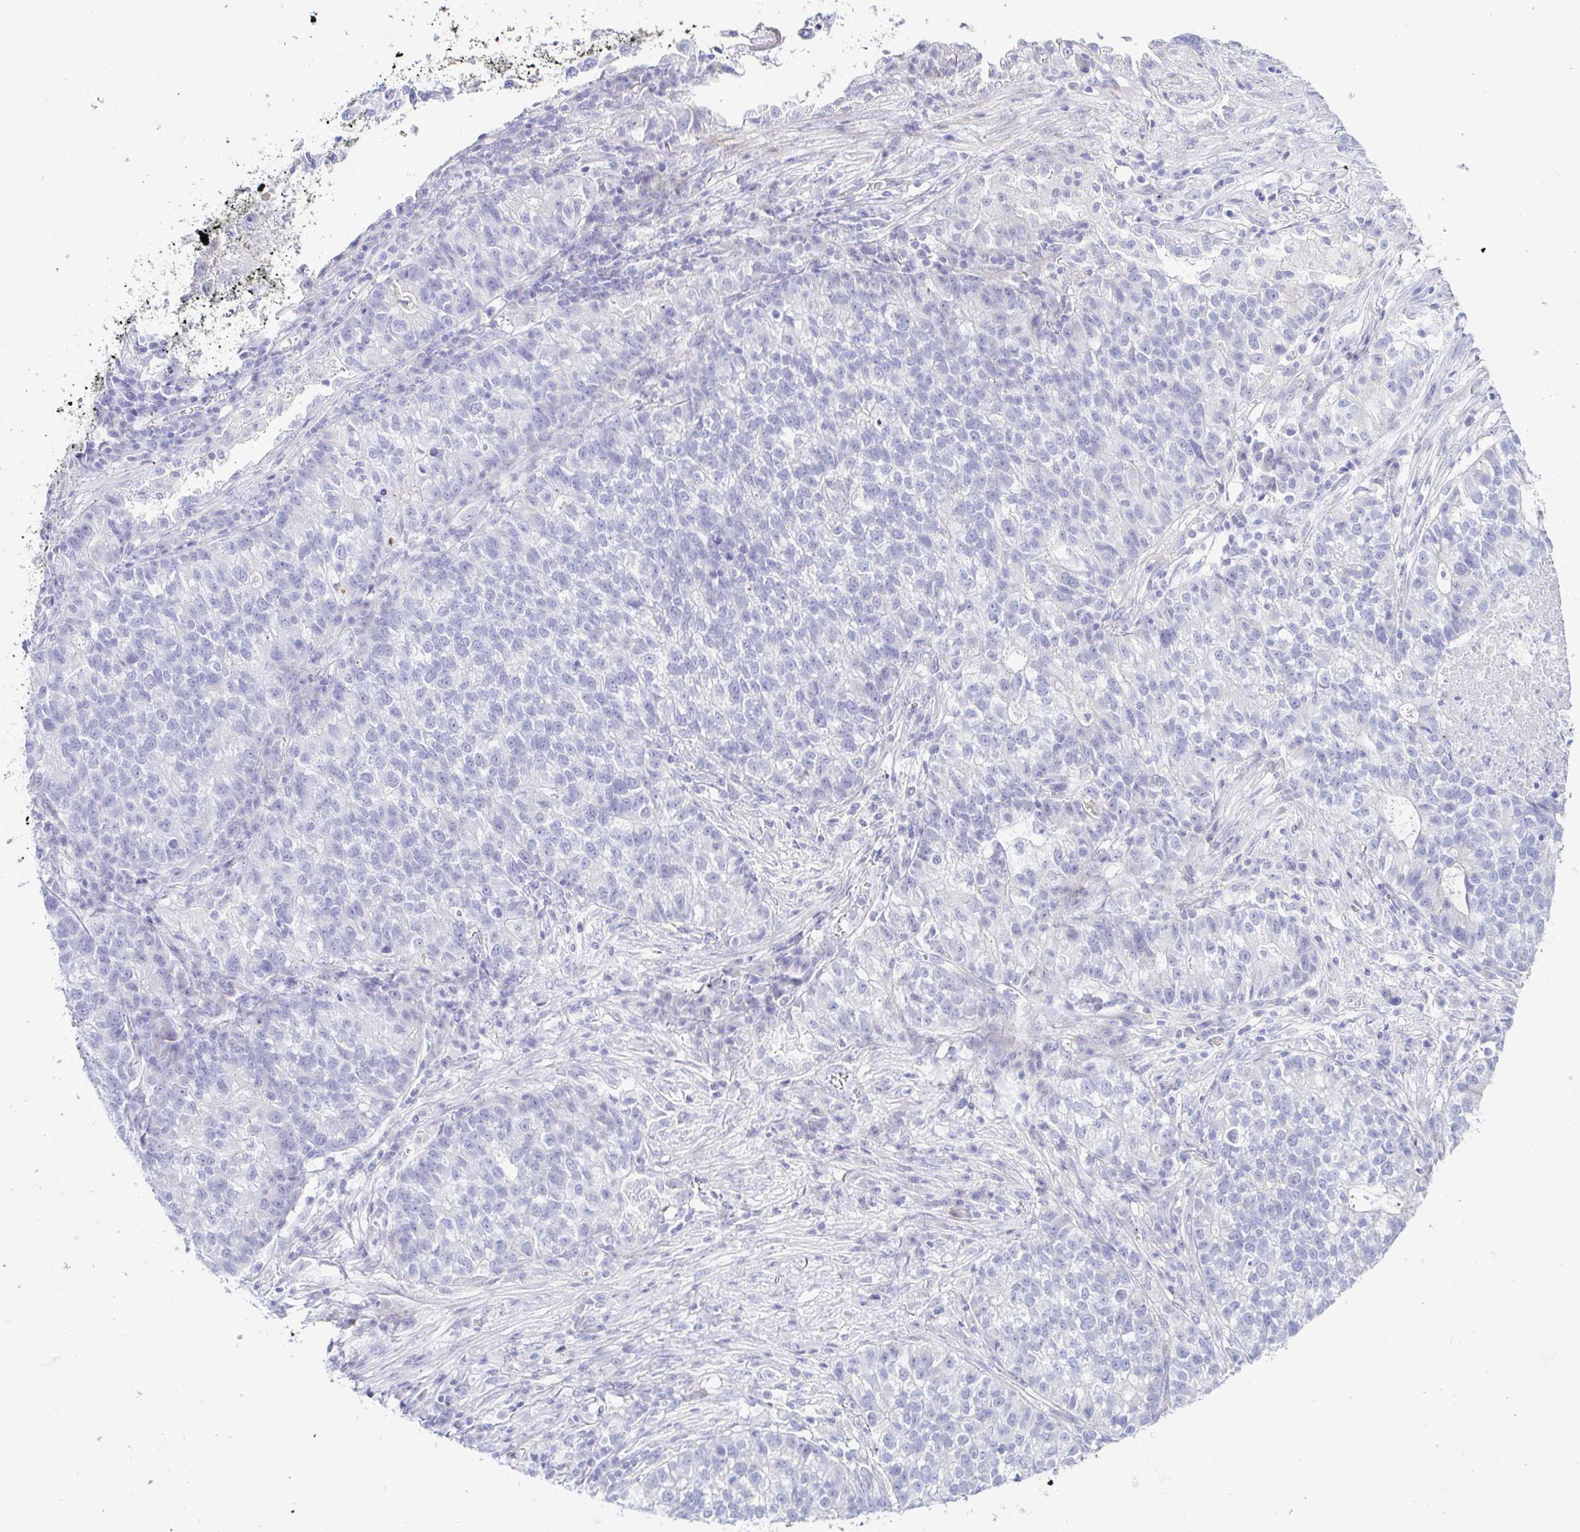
{"staining": {"intensity": "negative", "quantity": "none", "location": "none"}, "tissue": "lung cancer", "cell_type": "Tumor cells", "image_type": "cancer", "snomed": [{"axis": "morphology", "description": "Adenocarcinoma, NOS"}, {"axis": "topography", "description": "Lung"}], "caption": "High power microscopy histopathology image of an immunohistochemistry micrograph of lung adenocarcinoma, revealing no significant staining in tumor cells.", "gene": "PINLYP", "patient": {"sex": "male", "age": 57}}